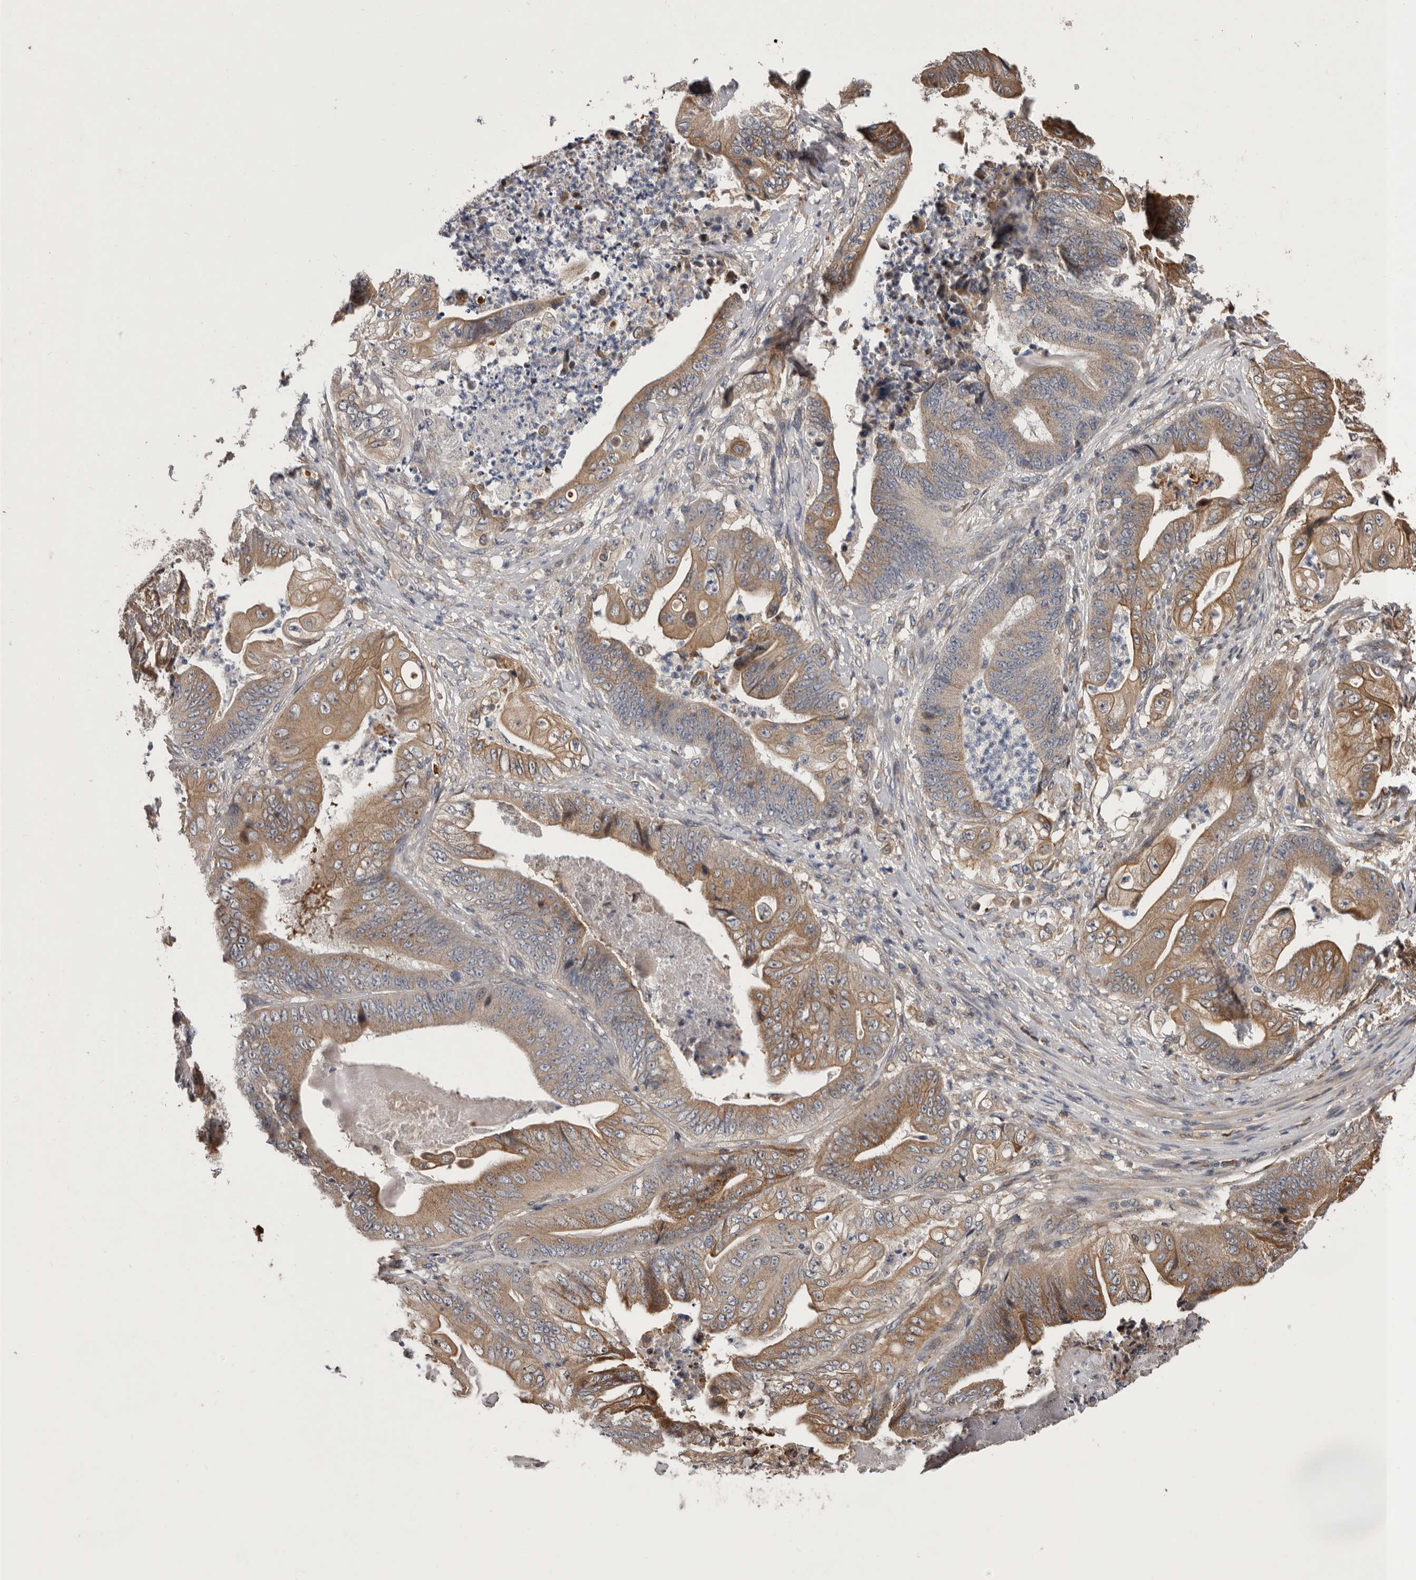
{"staining": {"intensity": "moderate", "quantity": ">75%", "location": "cytoplasmic/membranous"}, "tissue": "stomach cancer", "cell_type": "Tumor cells", "image_type": "cancer", "snomed": [{"axis": "morphology", "description": "Adenocarcinoma, NOS"}, {"axis": "topography", "description": "Stomach"}], "caption": "An immunohistochemistry (IHC) image of tumor tissue is shown. Protein staining in brown shows moderate cytoplasmic/membranous positivity in stomach cancer within tumor cells.", "gene": "GADD45B", "patient": {"sex": "female", "age": 73}}